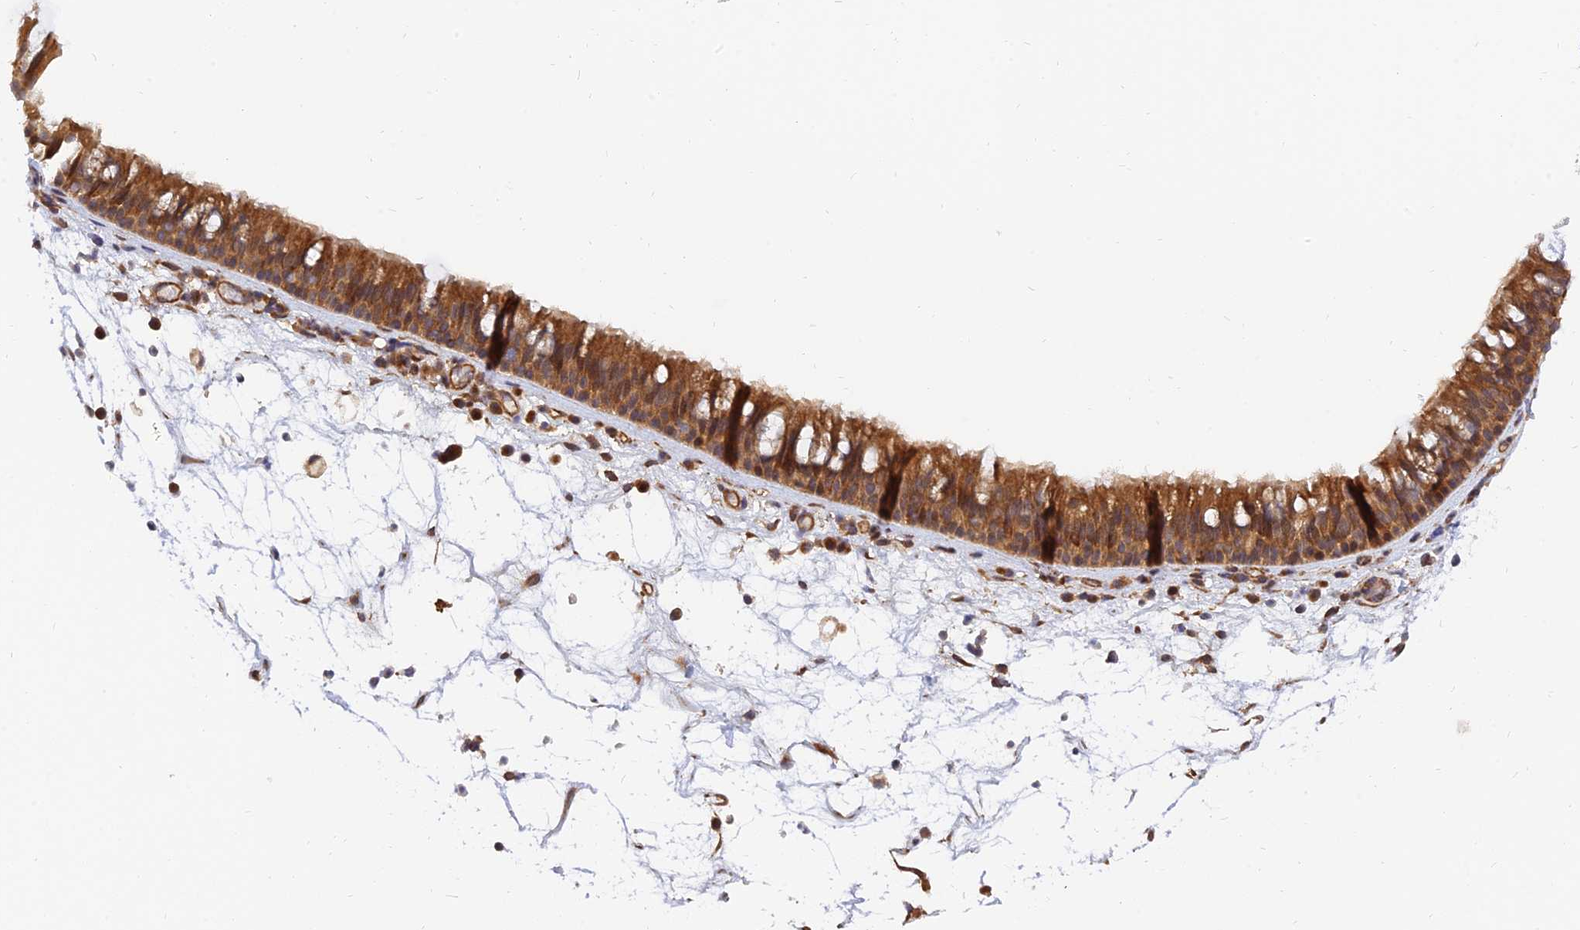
{"staining": {"intensity": "moderate", "quantity": ">75%", "location": "cytoplasmic/membranous"}, "tissue": "nasopharynx", "cell_type": "Respiratory epithelial cells", "image_type": "normal", "snomed": [{"axis": "morphology", "description": "Normal tissue, NOS"}, {"axis": "morphology", "description": "Inflammation, NOS"}, {"axis": "morphology", "description": "Malignant melanoma, Metastatic site"}, {"axis": "topography", "description": "Nasopharynx"}], "caption": "Immunohistochemistry (DAB) staining of benign nasopharynx shows moderate cytoplasmic/membranous protein expression in about >75% of respiratory epithelial cells.", "gene": "WDR41", "patient": {"sex": "male", "age": 70}}